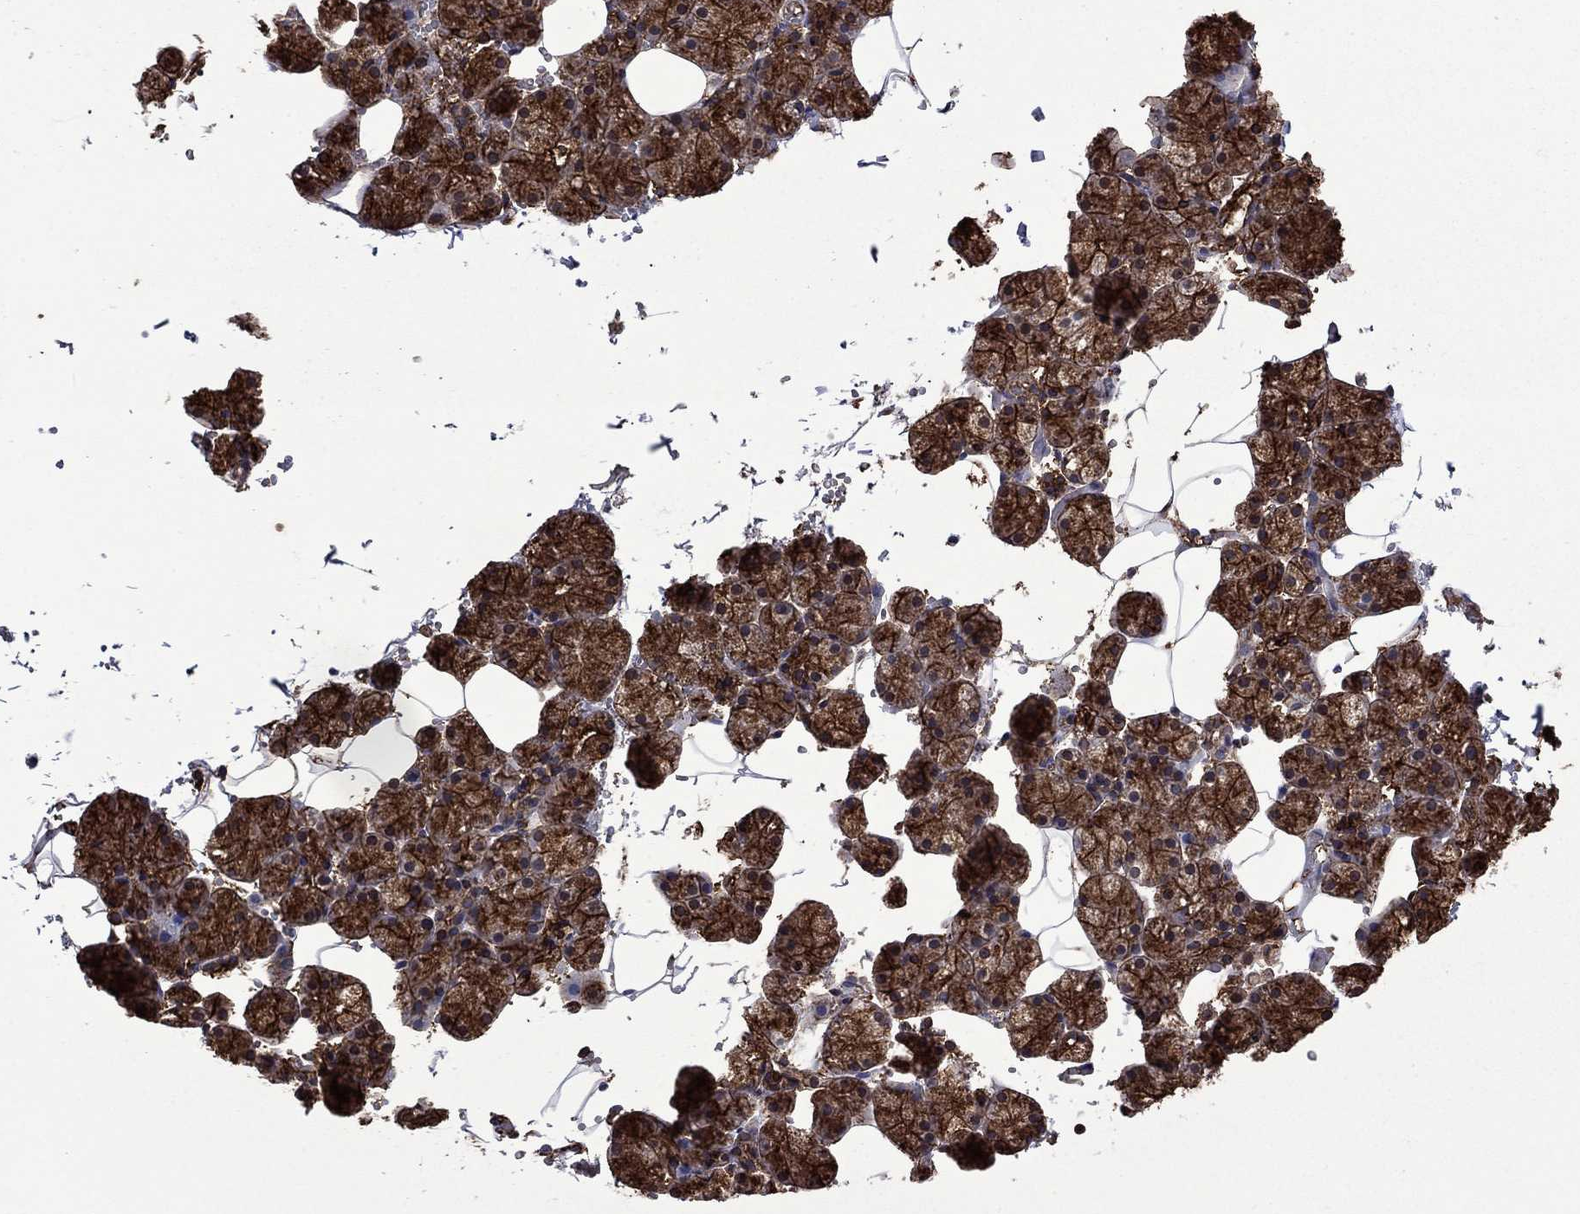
{"staining": {"intensity": "strong", "quantity": ">75%", "location": "cytoplasmic/membranous"}, "tissue": "salivary gland", "cell_type": "Glandular cells", "image_type": "normal", "snomed": [{"axis": "morphology", "description": "Normal tissue, NOS"}, {"axis": "topography", "description": "Salivary gland"}], "caption": "About >75% of glandular cells in benign human salivary gland display strong cytoplasmic/membranous protein staining as visualized by brown immunohistochemical staining.", "gene": "PLAU", "patient": {"sex": "male", "age": 38}}